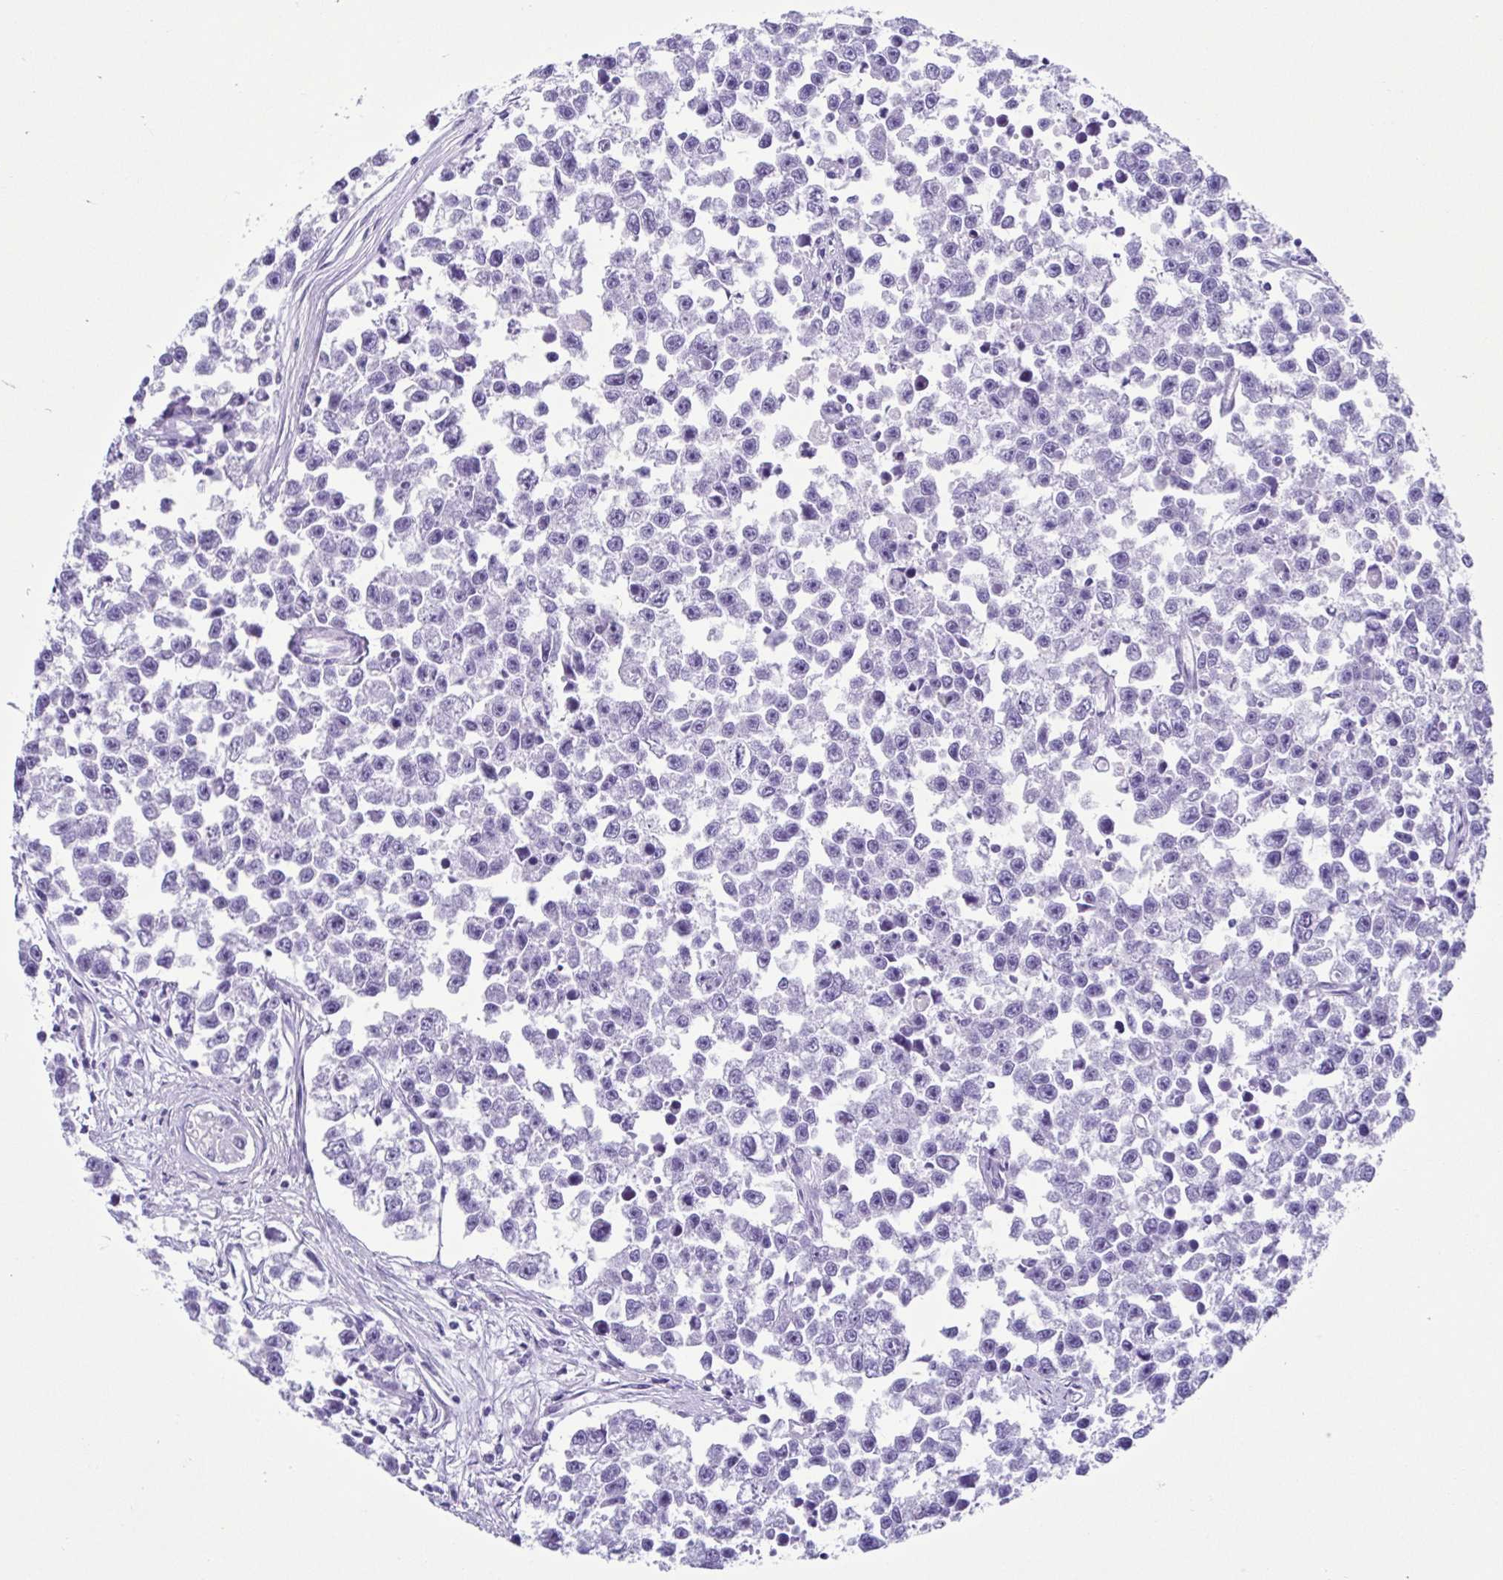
{"staining": {"intensity": "negative", "quantity": "none", "location": "none"}, "tissue": "testis cancer", "cell_type": "Tumor cells", "image_type": "cancer", "snomed": [{"axis": "morphology", "description": "Seminoma, NOS"}, {"axis": "topography", "description": "Testis"}], "caption": "An image of human testis cancer is negative for staining in tumor cells. (DAB immunohistochemistry (IHC) with hematoxylin counter stain).", "gene": "ACTRT3", "patient": {"sex": "male", "age": 26}}